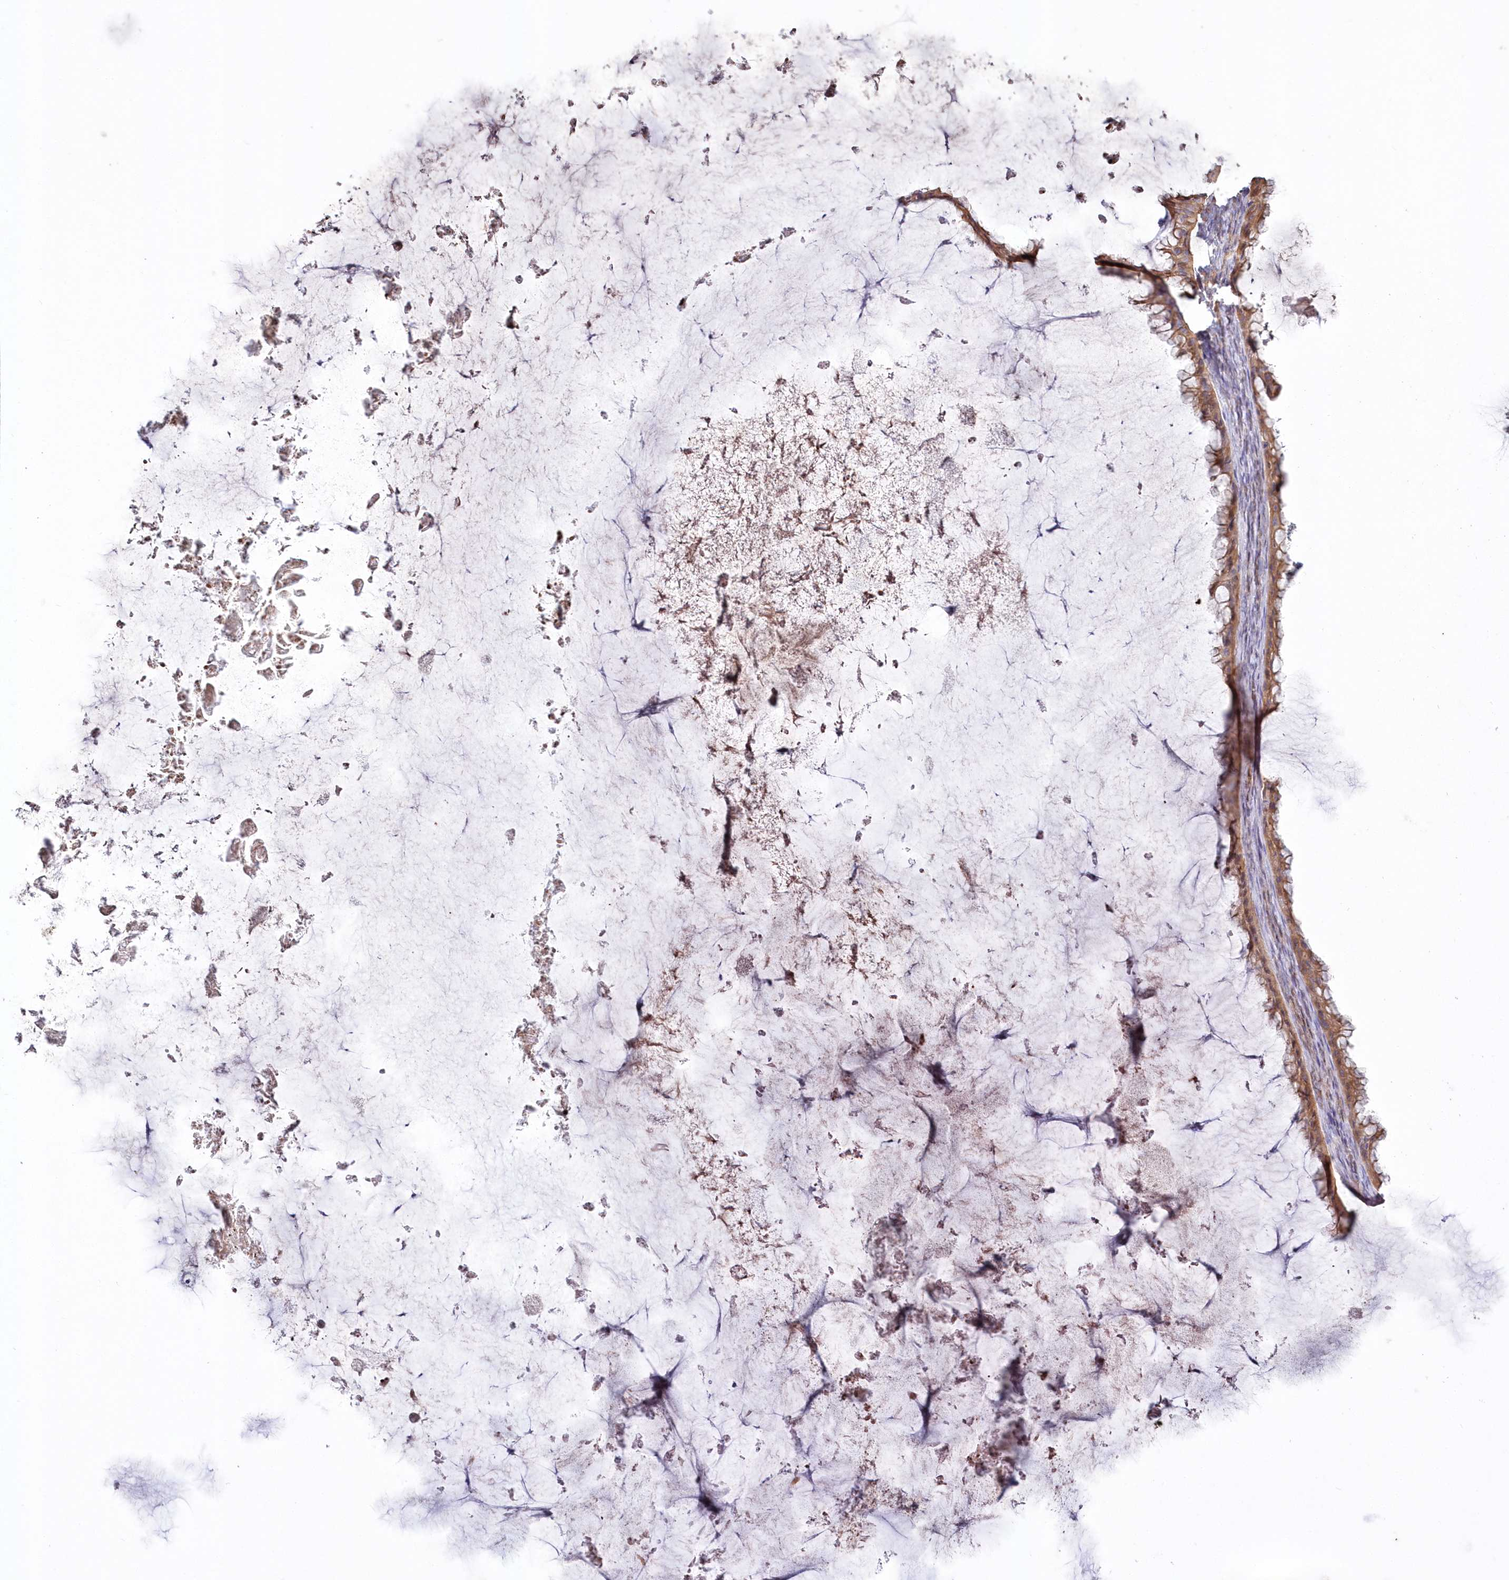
{"staining": {"intensity": "moderate", "quantity": ">75%", "location": "cytoplasmic/membranous"}, "tissue": "ovarian cancer", "cell_type": "Tumor cells", "image_type": "cancer", "snomed": [{"axis": "morphology", "description": "Cystadenocarcinoma, mucinous, NOS"}, {"axis": "topography", "description": "Ovary"}], "caption": "DAB (3,3'-diaminobenzidine) immunohistochemical staining of human ovarian mucinous cystadenocarcinoma demonstrates moderate cytoplasmic/membranous protein positivity in about >75% of tumor cells. Immunohistochemistry stains the protein in brown and the nuclei are stained blue.", "gene": "WBP1L", "patient": {"sex": "female", "age": 61}}